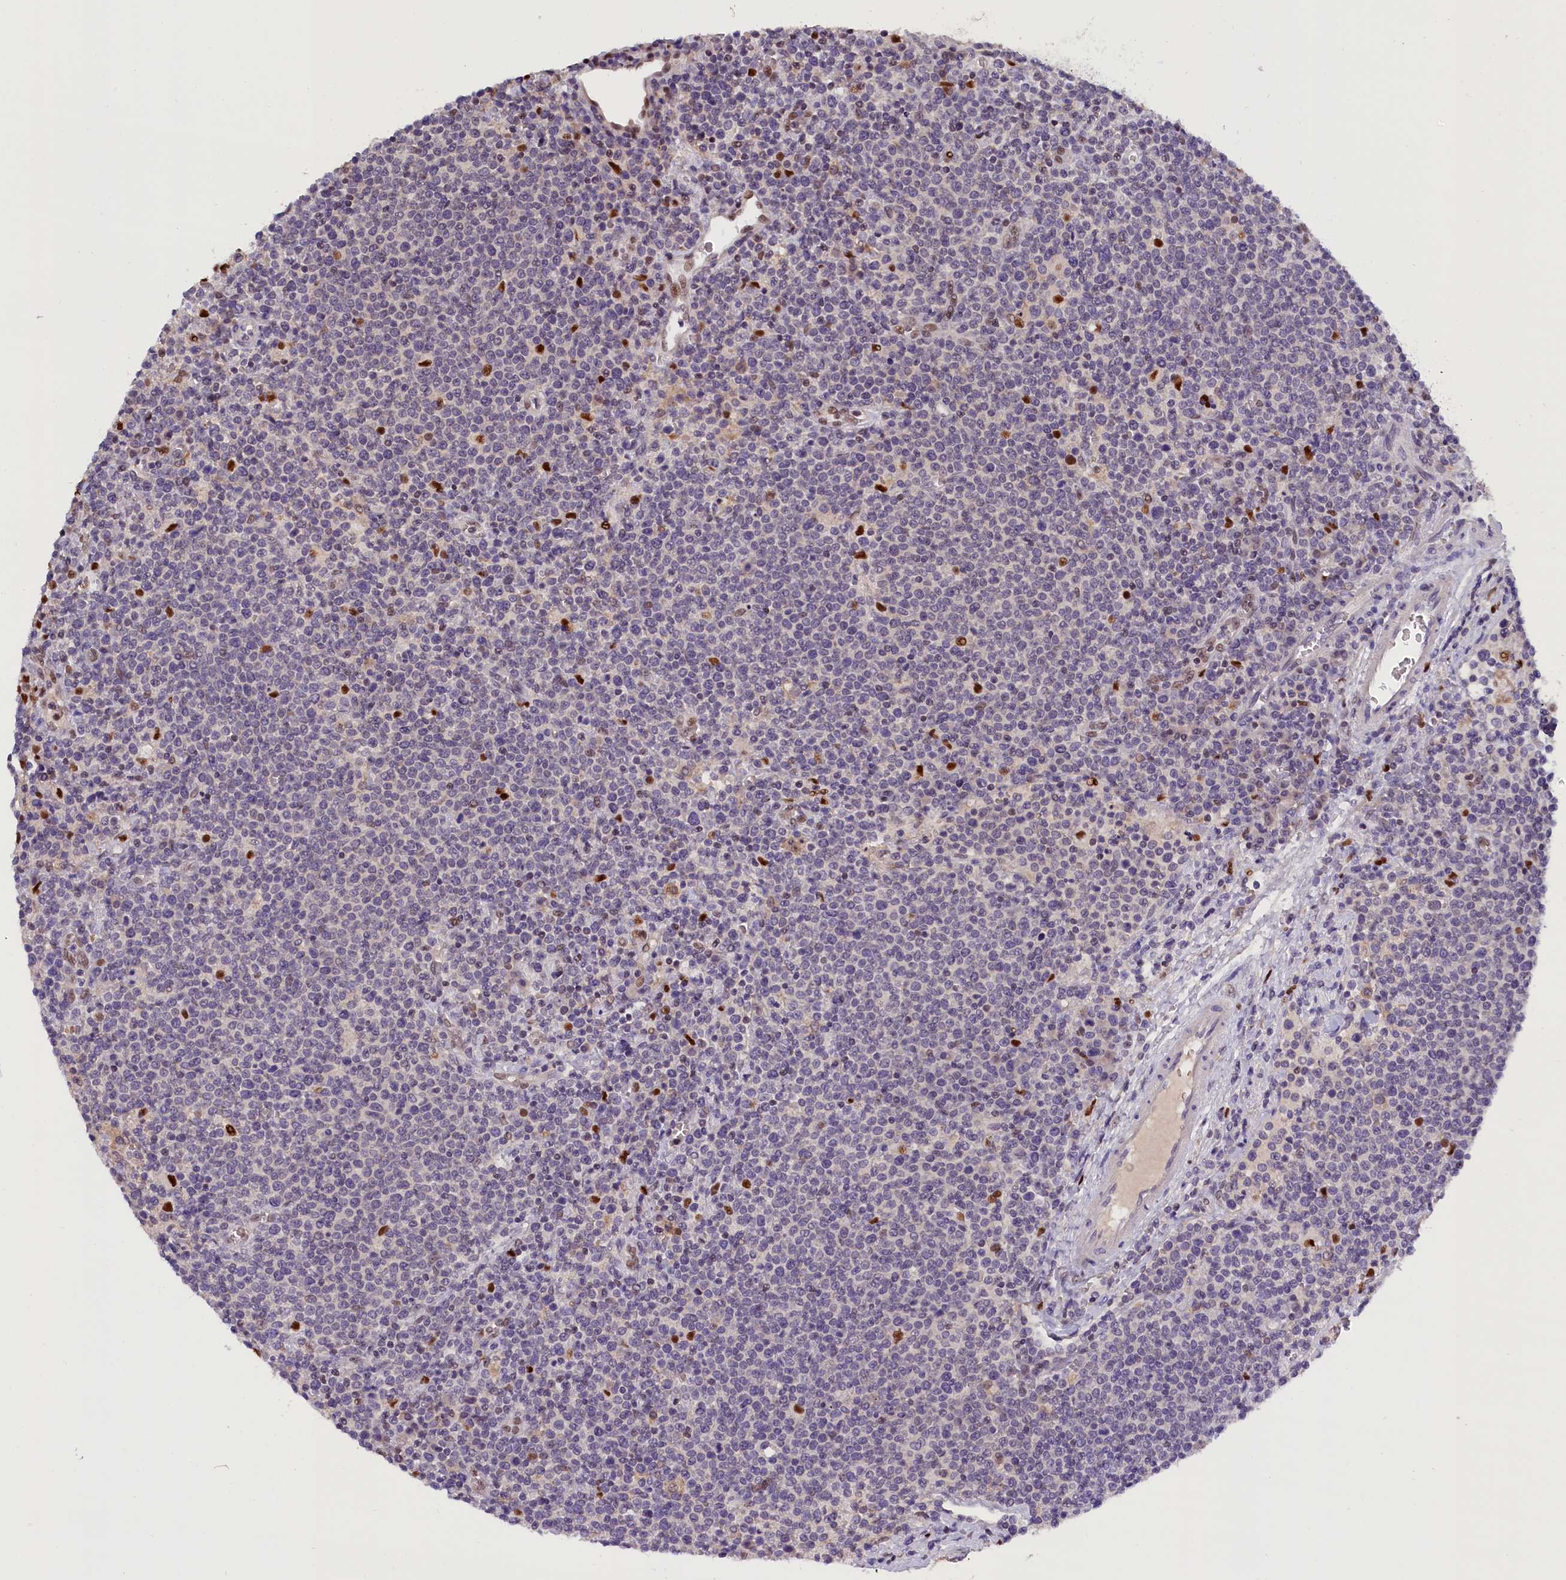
{"staining": {"intensity": "negative", "quantity": "none", "location": "none"}, "tissue": "lymphoma", "cell_type": "Tumor cells", "image_type": "cancer", "snomed": [{"axis": "morphology", "description": "Malignant lymphoma, non-Hodgkin's type, High grade"}, {"axis": "topography", "description": "Lymph node"}], "caption": "Lymphoma was stained to show a protein in brown. There is no significant positivity in tumor cells.", "gene": "BTBD9", "patient": {"sex": "male", "age": 61}}